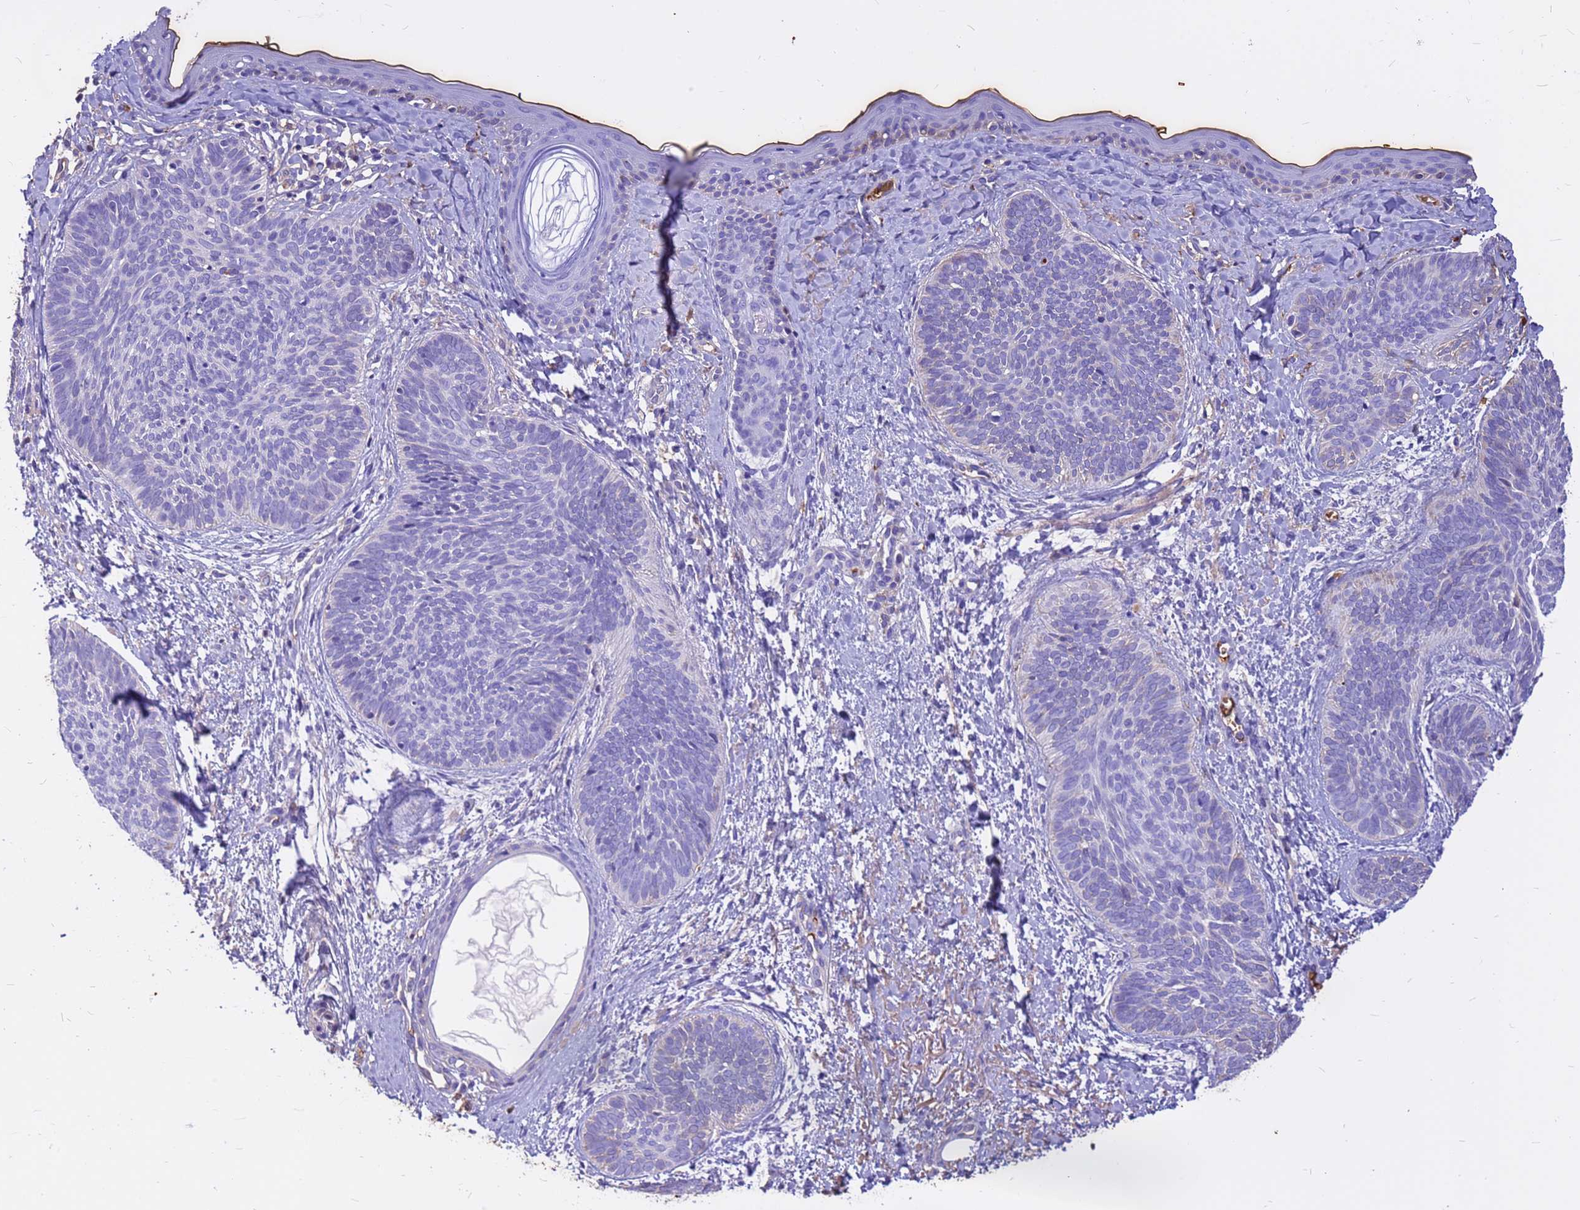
{"staining": {"intensity": "weak", "quantity": "<25%", "location": "cytoplasmic/membranous"}, "tissue": "skin cancer", "cell_type": "Tumor cells", "image_type": "cancer", "snomed": [{"axis": "morphology", "description": "Basal cell carcinoma"}, {"axis": "topography", "description": "Skin"}], "caption": "This is an immunohistochemistry image of human skin cancer. There is no expression in tumor cells.", "gene": "HBA2", "patient": {"sex": "female", "age": 81}}